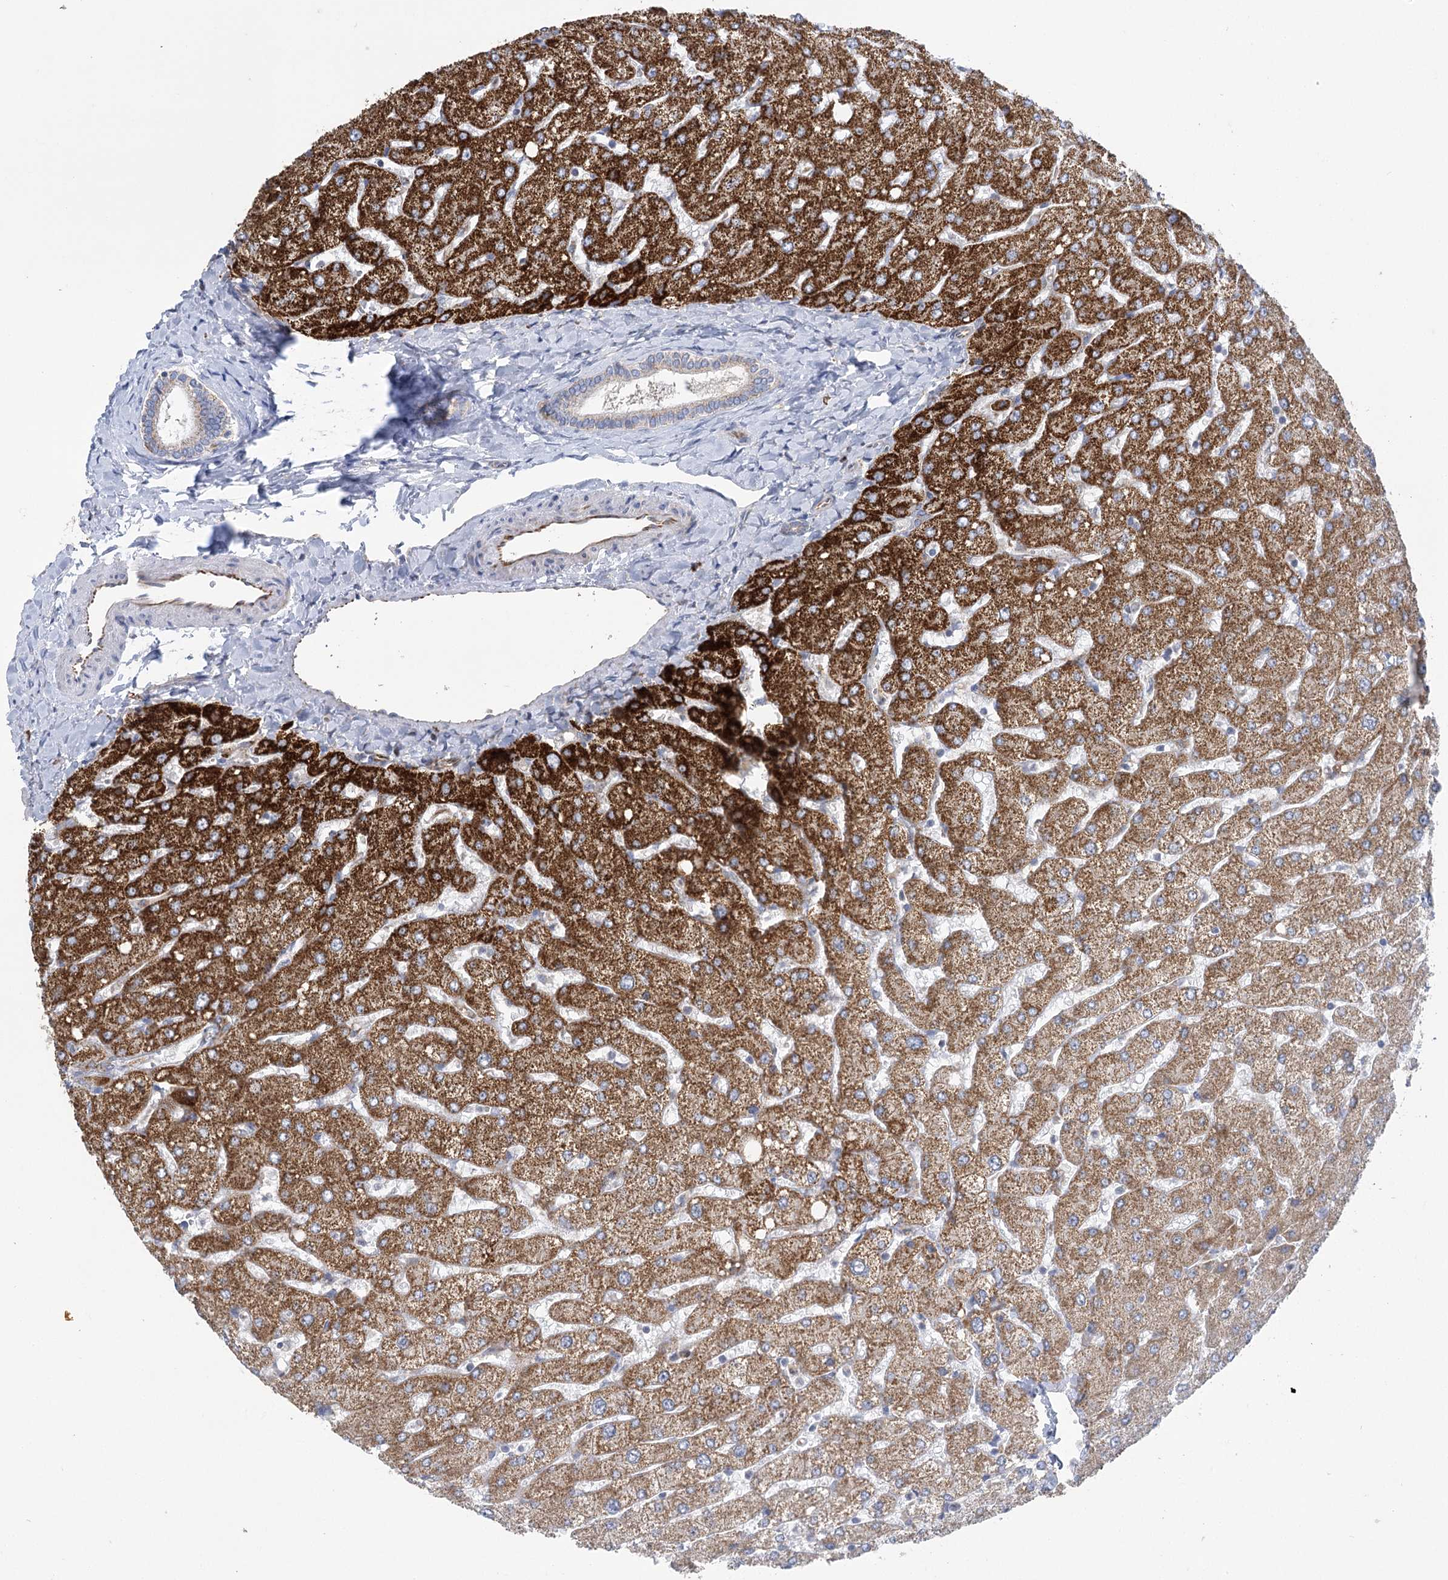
{"staining": {"intensity": "weak", "quantity": "<25%", "location": "cytoplasmic/membranous"}, "tissue": "liver", "cell_type": "Cholangiocytes", "image_type": "normal", "snomed": [{"axis": "morphology", "description": "Normal tissue, NOS"}, {"axis": "topography", "description": "Liver"}], "caption": "Liver stained for a protein using IHC demonstrates no expression cholangiocytes.", "gene": "DHTKD1", "patient": {"sex": "male", "age": 55}}